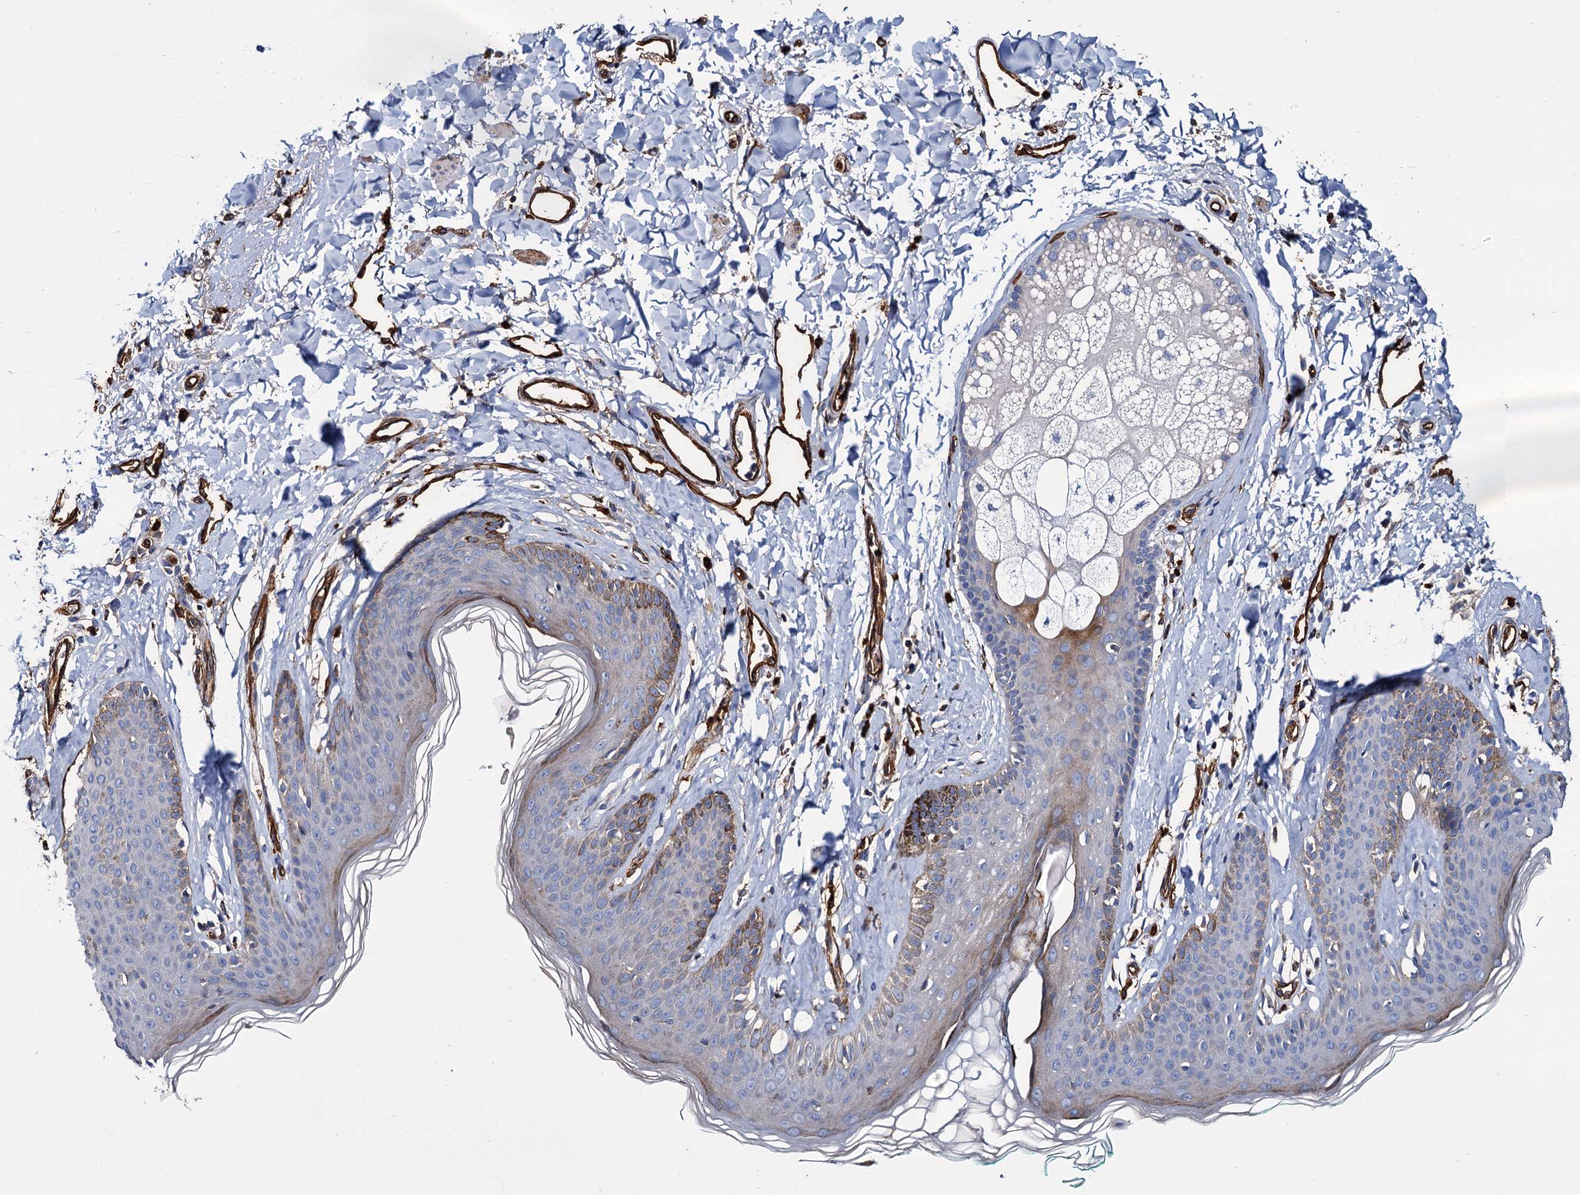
{"staining": {"intensity": "moderate", "quantity": "<25%", "location": "cytoplasmic/membranous"}, "tissue": "skin", "cell_type": "Epidermal cells", "image_type": "normal", "snomed": [{"axis": "morphology", "description": "Normal tissue, NOS"}, {"axis": "morphology", "description": "Squamous cell carcinoma, NOS"}, {"axis": "topography", "description": "Vulva"}], "caption": "Protein staining of unremarkable skin shows moderate cytoplasmic/membranous expression in about <25% of epidermal cells. (Brightfield microscopy of DAB IHC at high magnification).", "gene": "CACNA1C", "patient": {"sex": "female", "age": 85}}